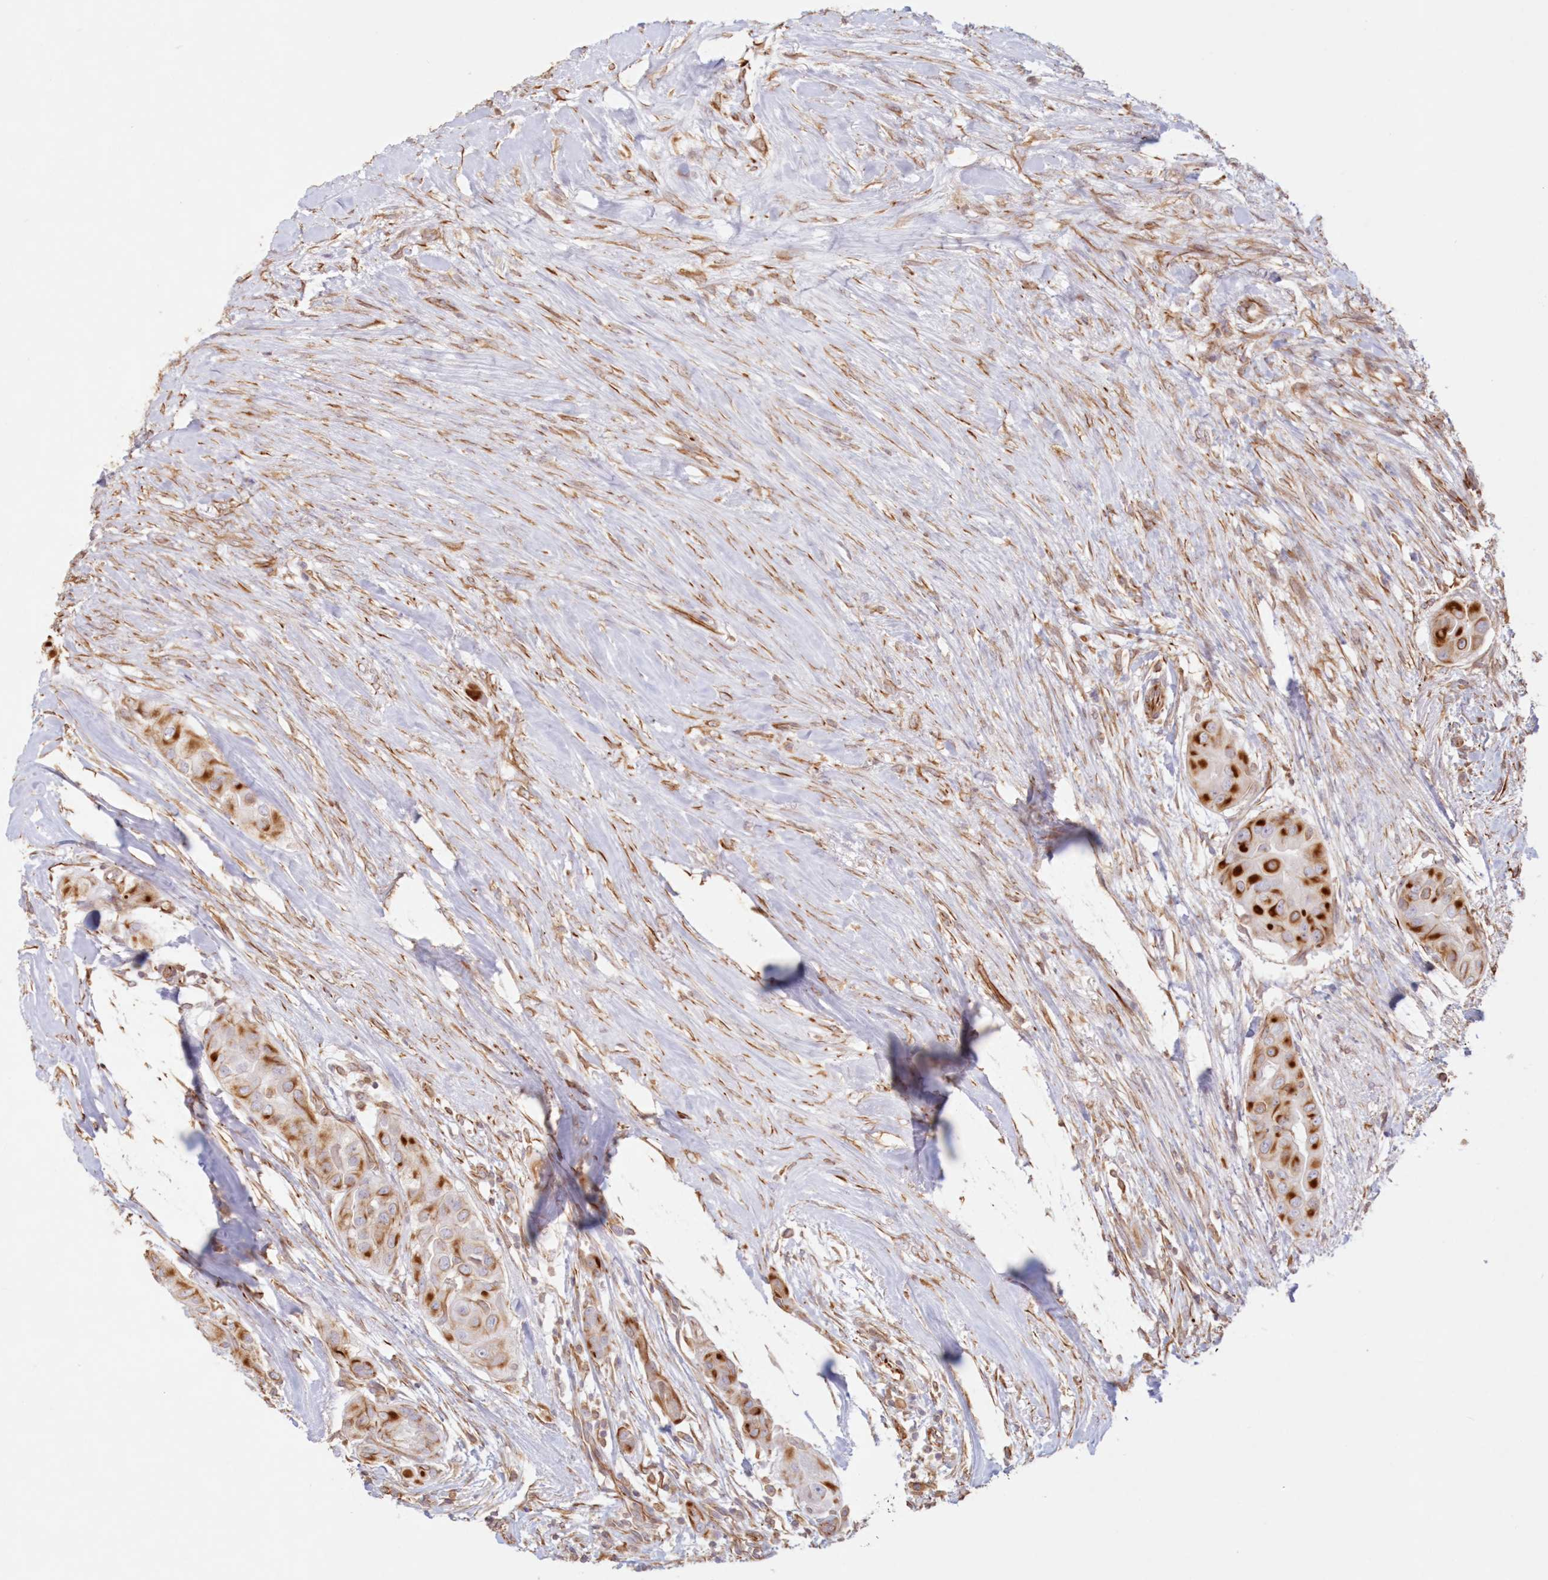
{"staining": {"intensity": "moderate", "quantity": ">75%", "location": "cytoplasmic/membranous"}, "tissue": "thyroid cancer", "cell_type": "Tumor cells", "image_type": "cancer", "snomed": [{"axis": "morphology", "description": "Papillary adenocarcinoma, NOS"}, {"axis": "topography", "description": "Thyroid gland"}], "caption": "Human thyroid papillary adenocarcinoma stained for a protein (brown) demonstrates moderate cytoplasmic/membranous positive positivity in about >75% of tumor cells.", "gene": "DMRTB1", "patient": {"sex": "female", "age": 59}}